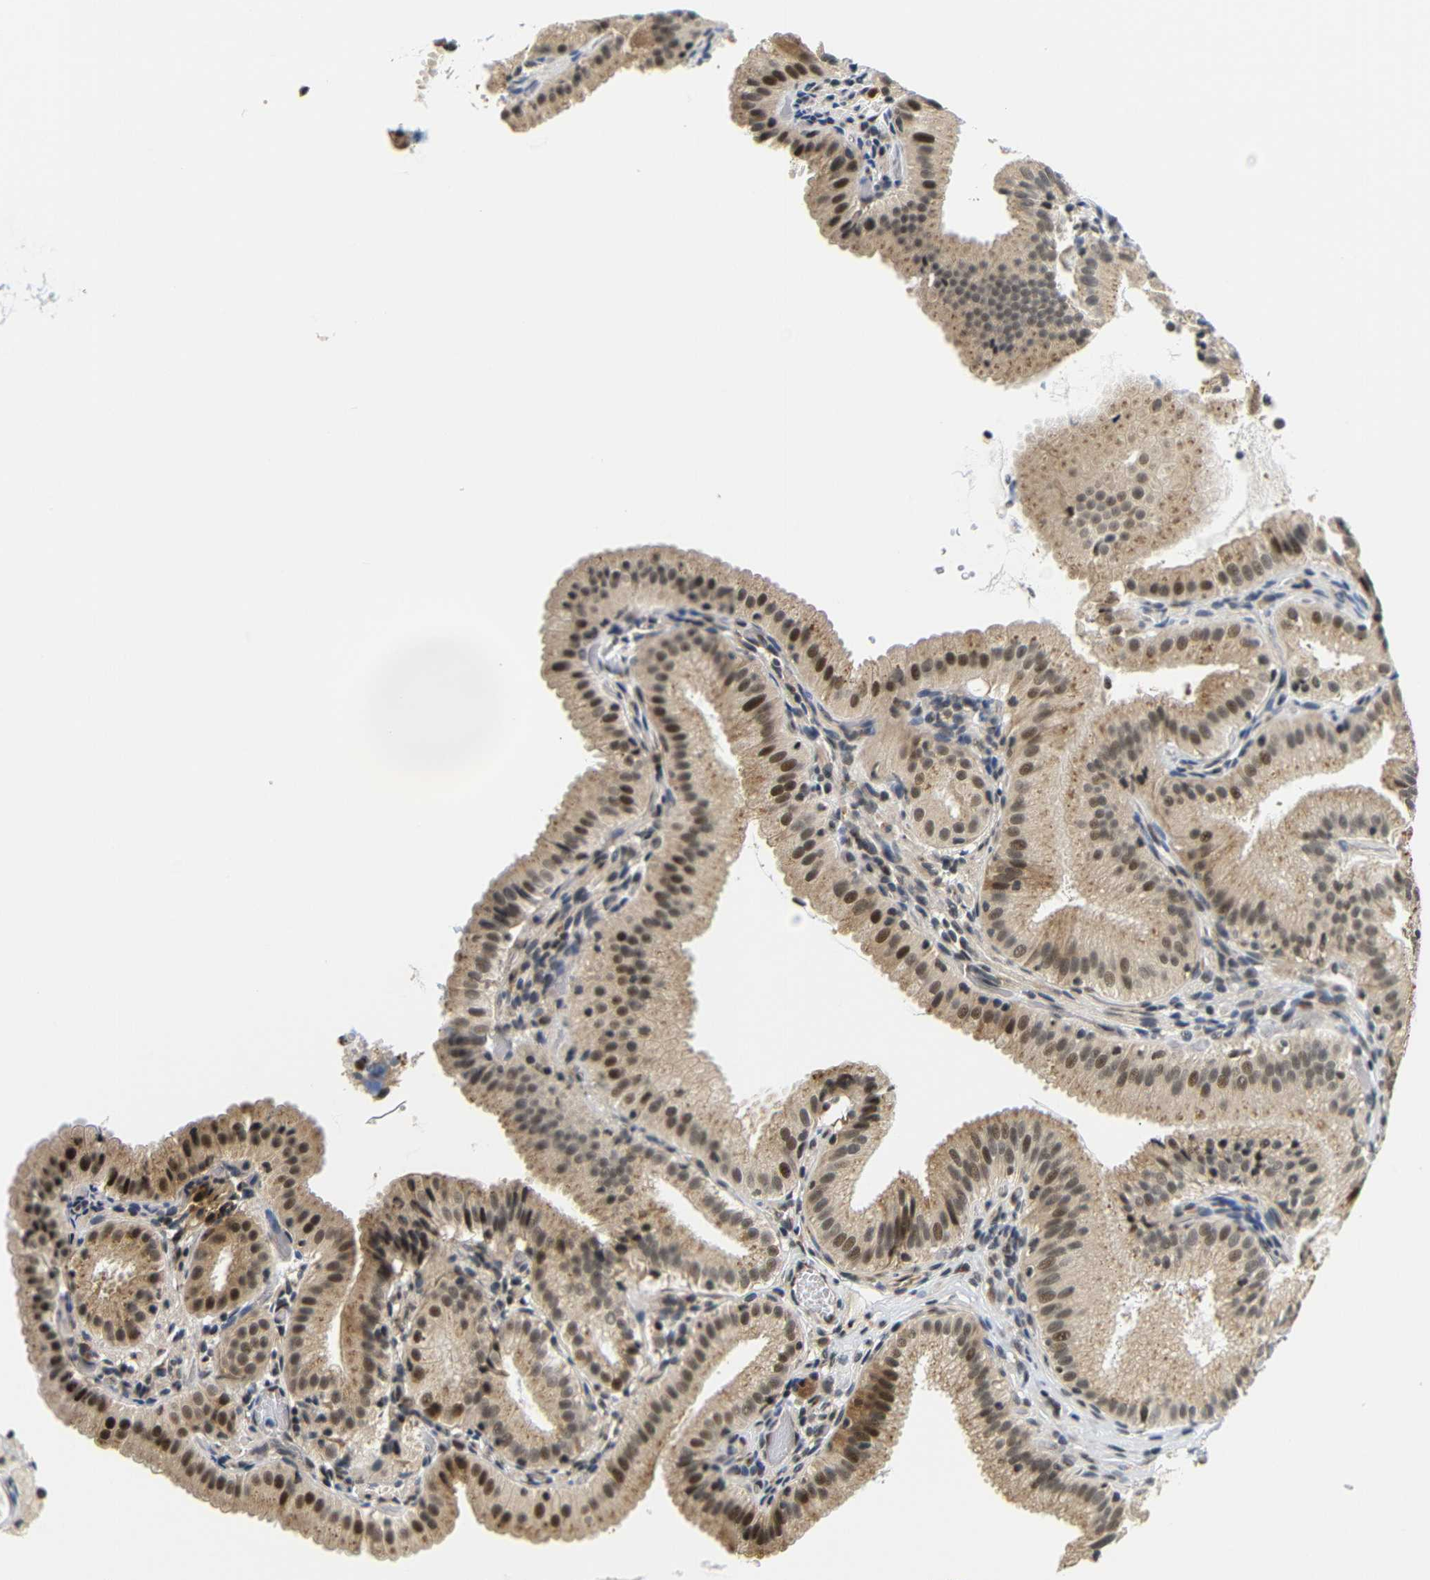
{"staining": {"intensity": "moderate", "quantity": ">75%", "location": "cytoplasmic/membranous,nuclear"}, "tissue": "gallbladder", "cell_type": "Glandular cells", "image_type": "normal", "snomed": [{"axis": "morphology", "description": "Normal tissue, NOS"}, {"axis": "topography", "description": "Gallbladder"}], "caption": "Protein staining of unremarkable gallbladder exhibits moderate cytoplasmic/membranous,nuclear expression in approximately >75% of glandular cells.", "gene": "GJA5", "patient": {"sex": "male", "age": 54}}